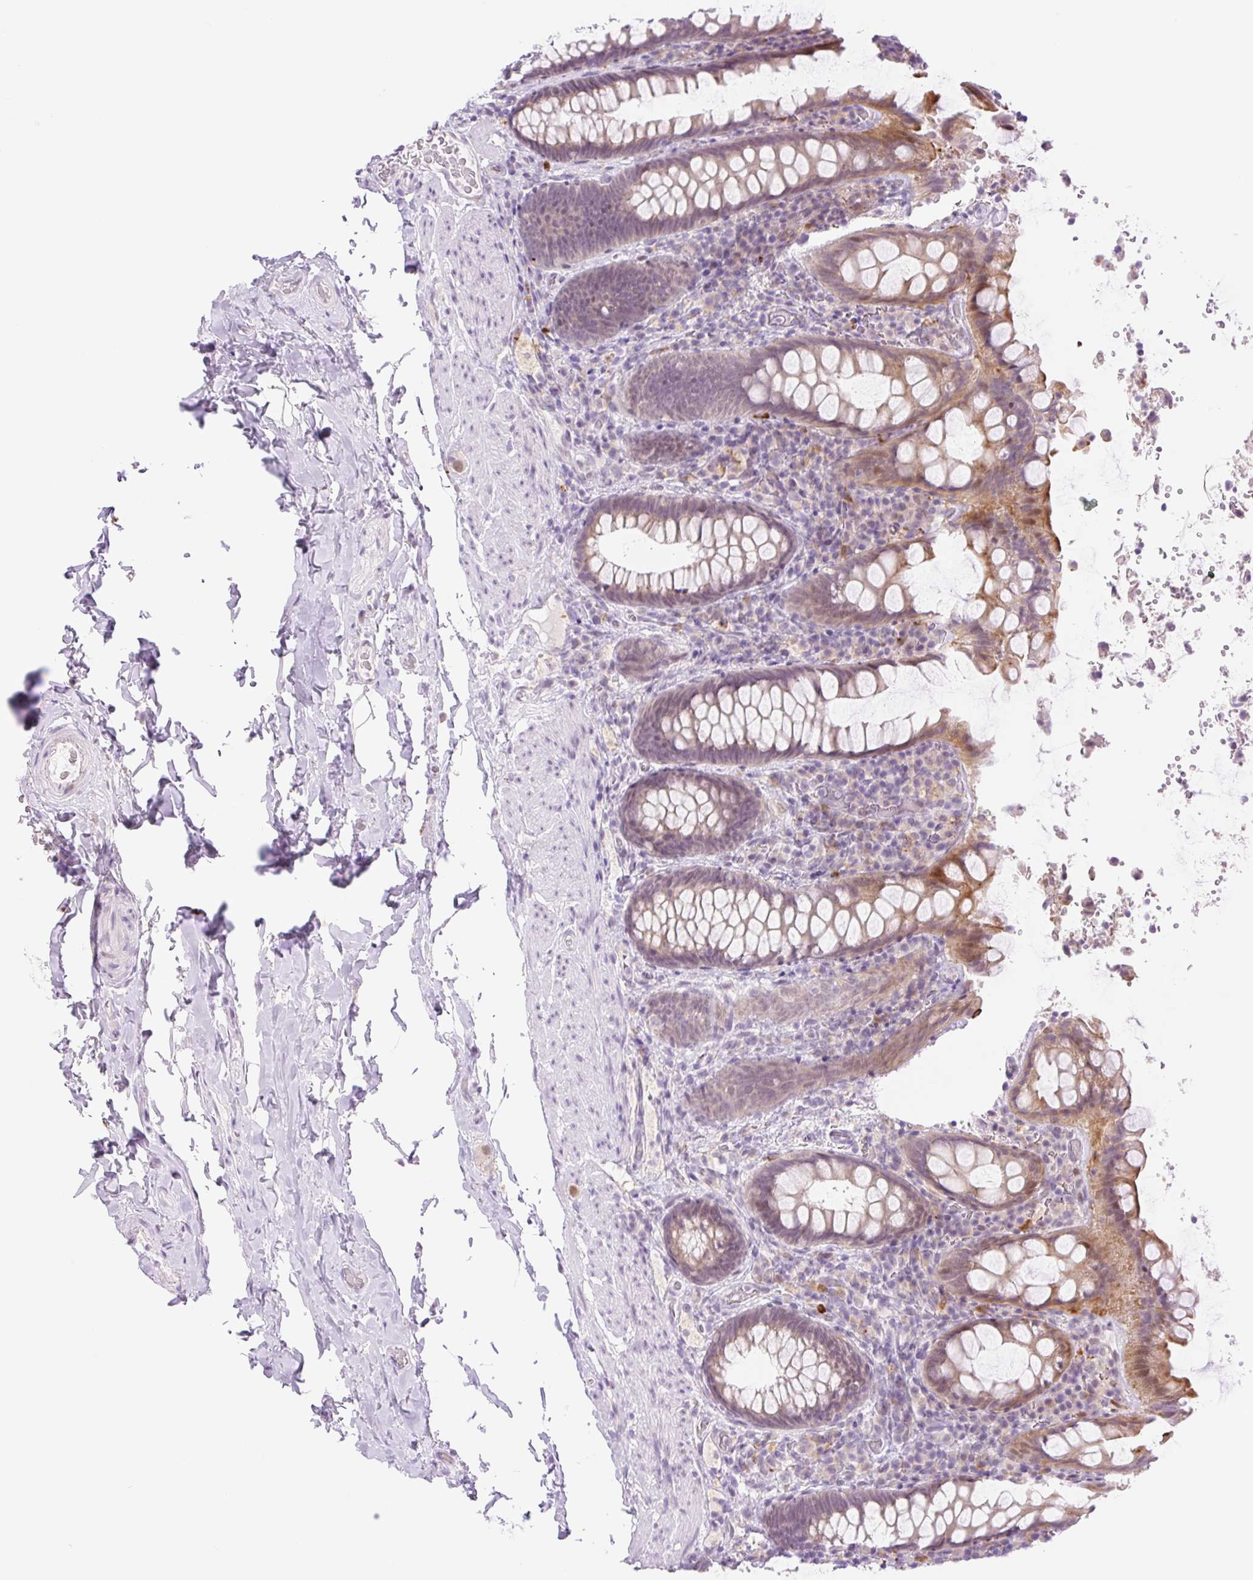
{"staining": {"intensity": "moderate", "quantity": "25%-75%", "location": "cytoplasmic/membranous"}, "tissue": "rectum", "cell_type": "Glandular cells", "image_type": "normal", "snomed": [{"axis": "morphology", "description": "Normal tissue, NOS"}, {"axis": "topography", "description": "Rectum"}], "caption": "Moderate cytoplasmic/membranous staining for a protein is appreciated in approximately 25%-75% of glandular cells of unremarkable rectum using immunohistochemistry (IHC).", "gene": "SPRYD4", "patient": {"sex": "female", "age": 69}}